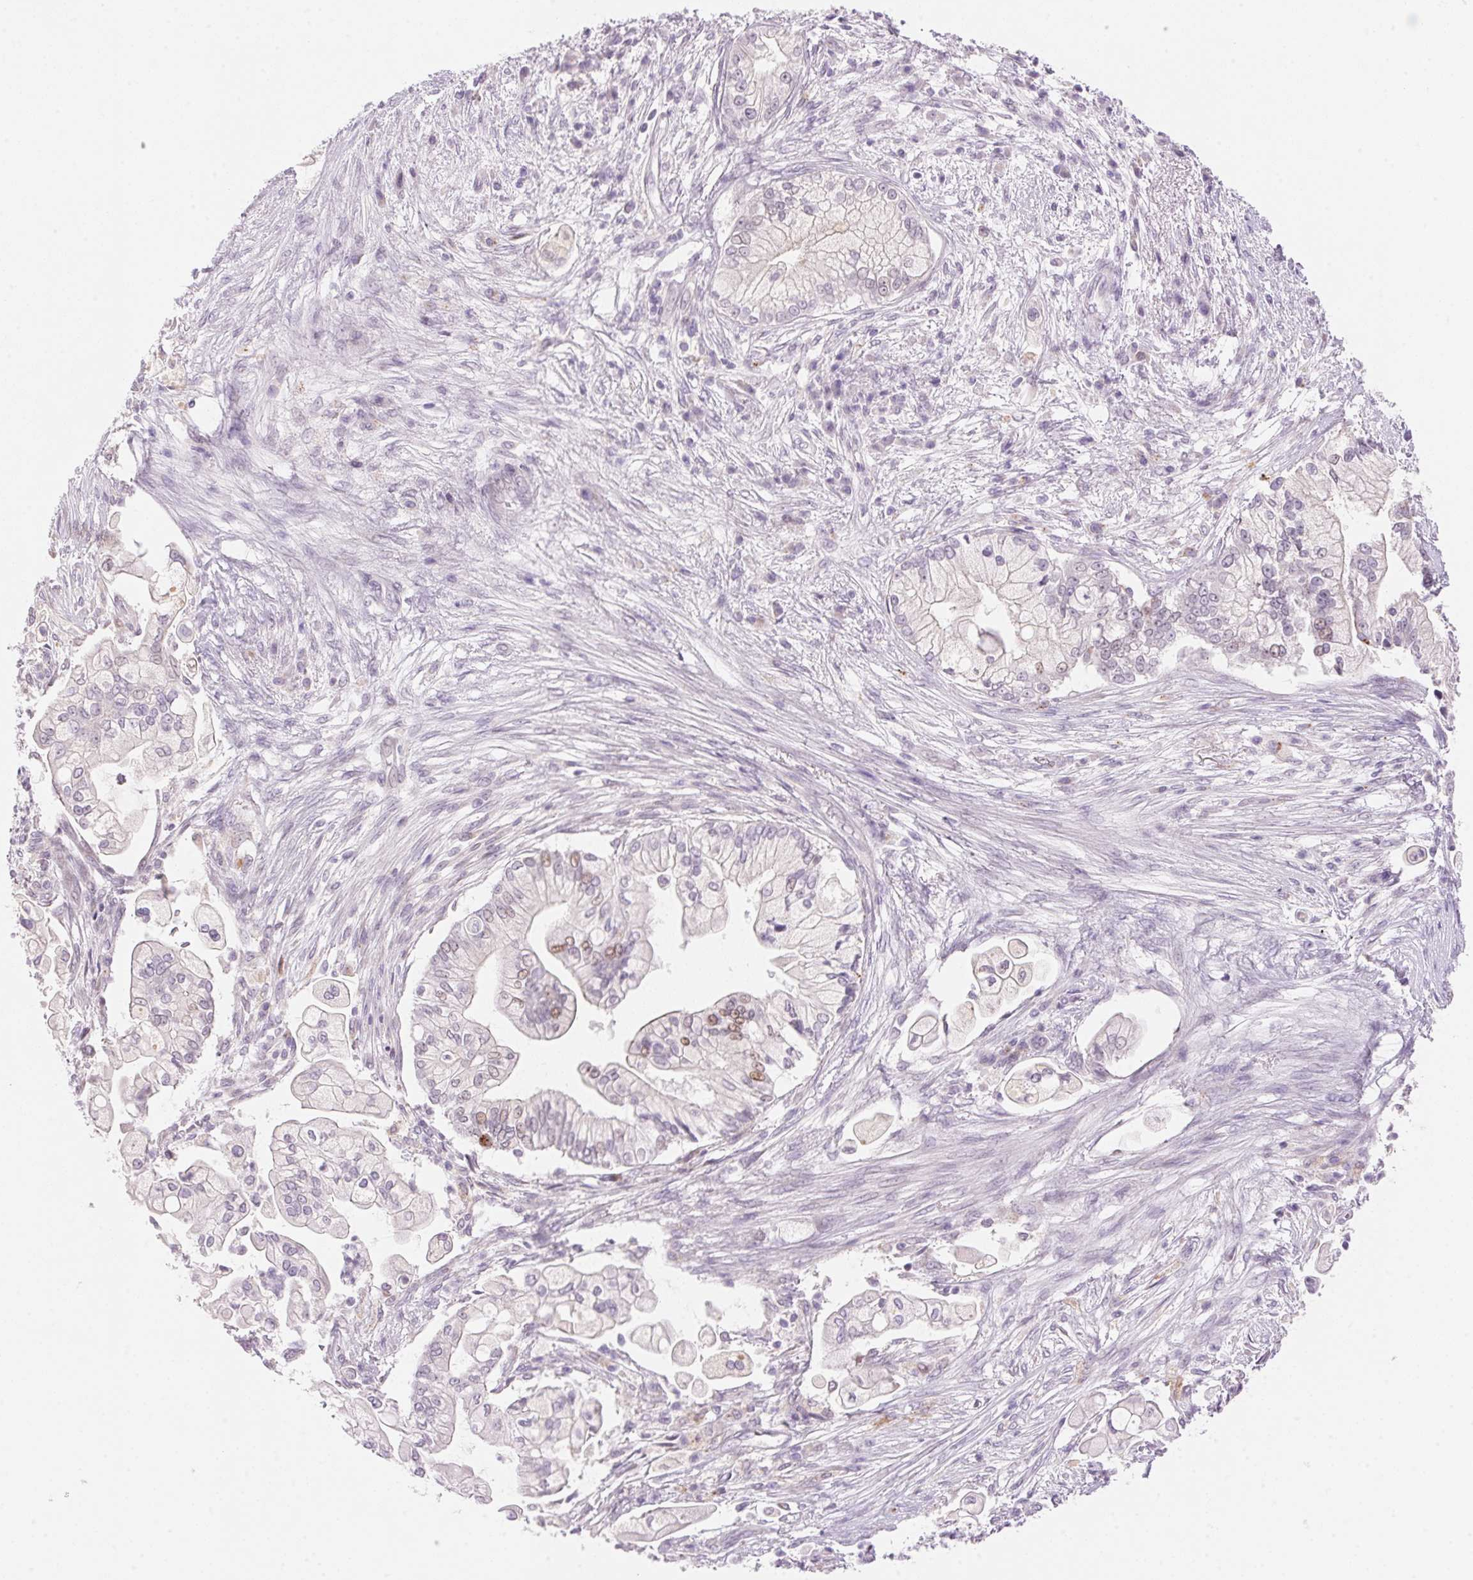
{"staining": {"intensity": "weak", "quantity": "<25%", "location": "nuclear"}, "tissue": "pancreatic cancer", "cell_type": "Tumor cells", "image_type": "cancer", "snomed": [{"axis": "morphology", "description": "Adenocarcinoma, NOS"}, {"axis": "topography", "description": "Pancreas"}], "caption": "DAB immunohistochemical staining of adenocarcinoma (pancreatic) reveals no significant positivity in tumor cells.", "gene": "TEKT1", "patient": {"sex": "female", "age": 69}}